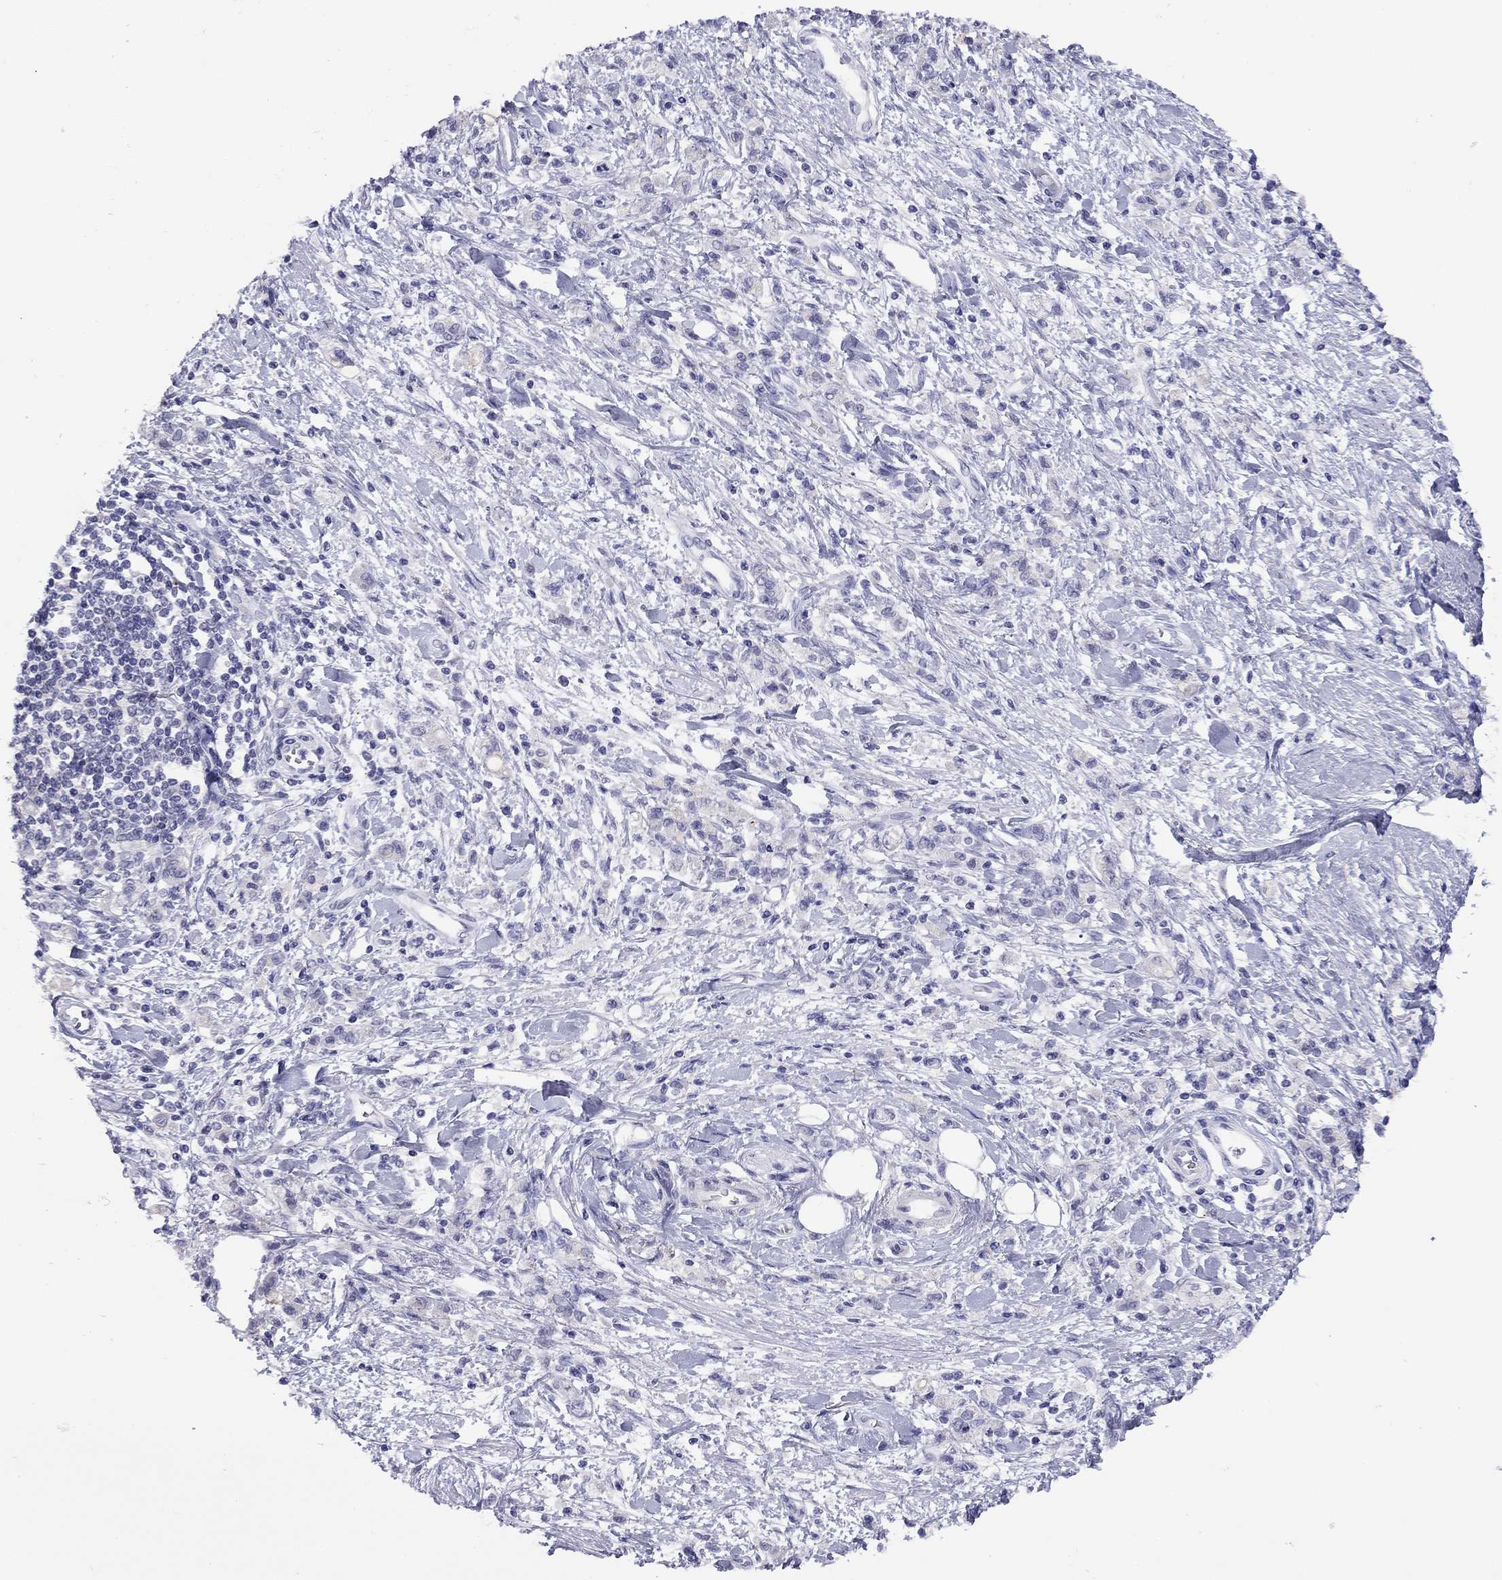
{"staining": {"intensity": "negative", "quantity": "none", "location": "none"}, "tissue": "stomach cancer", "cell_type": "Tumor cells", "image_type": "cancer", "snomed": [{"axis": "morphology", "description": "Adenocarcinoma, NOS"}, {"axis": "topography", "description": "Stomach"}], "caption": "Immunohistochemical staining of stomach adenocarcinoma reveals no significant staining in tumor cells.", "gene": "ARMC12", "patient": {"sex": "male", "age": 77}}